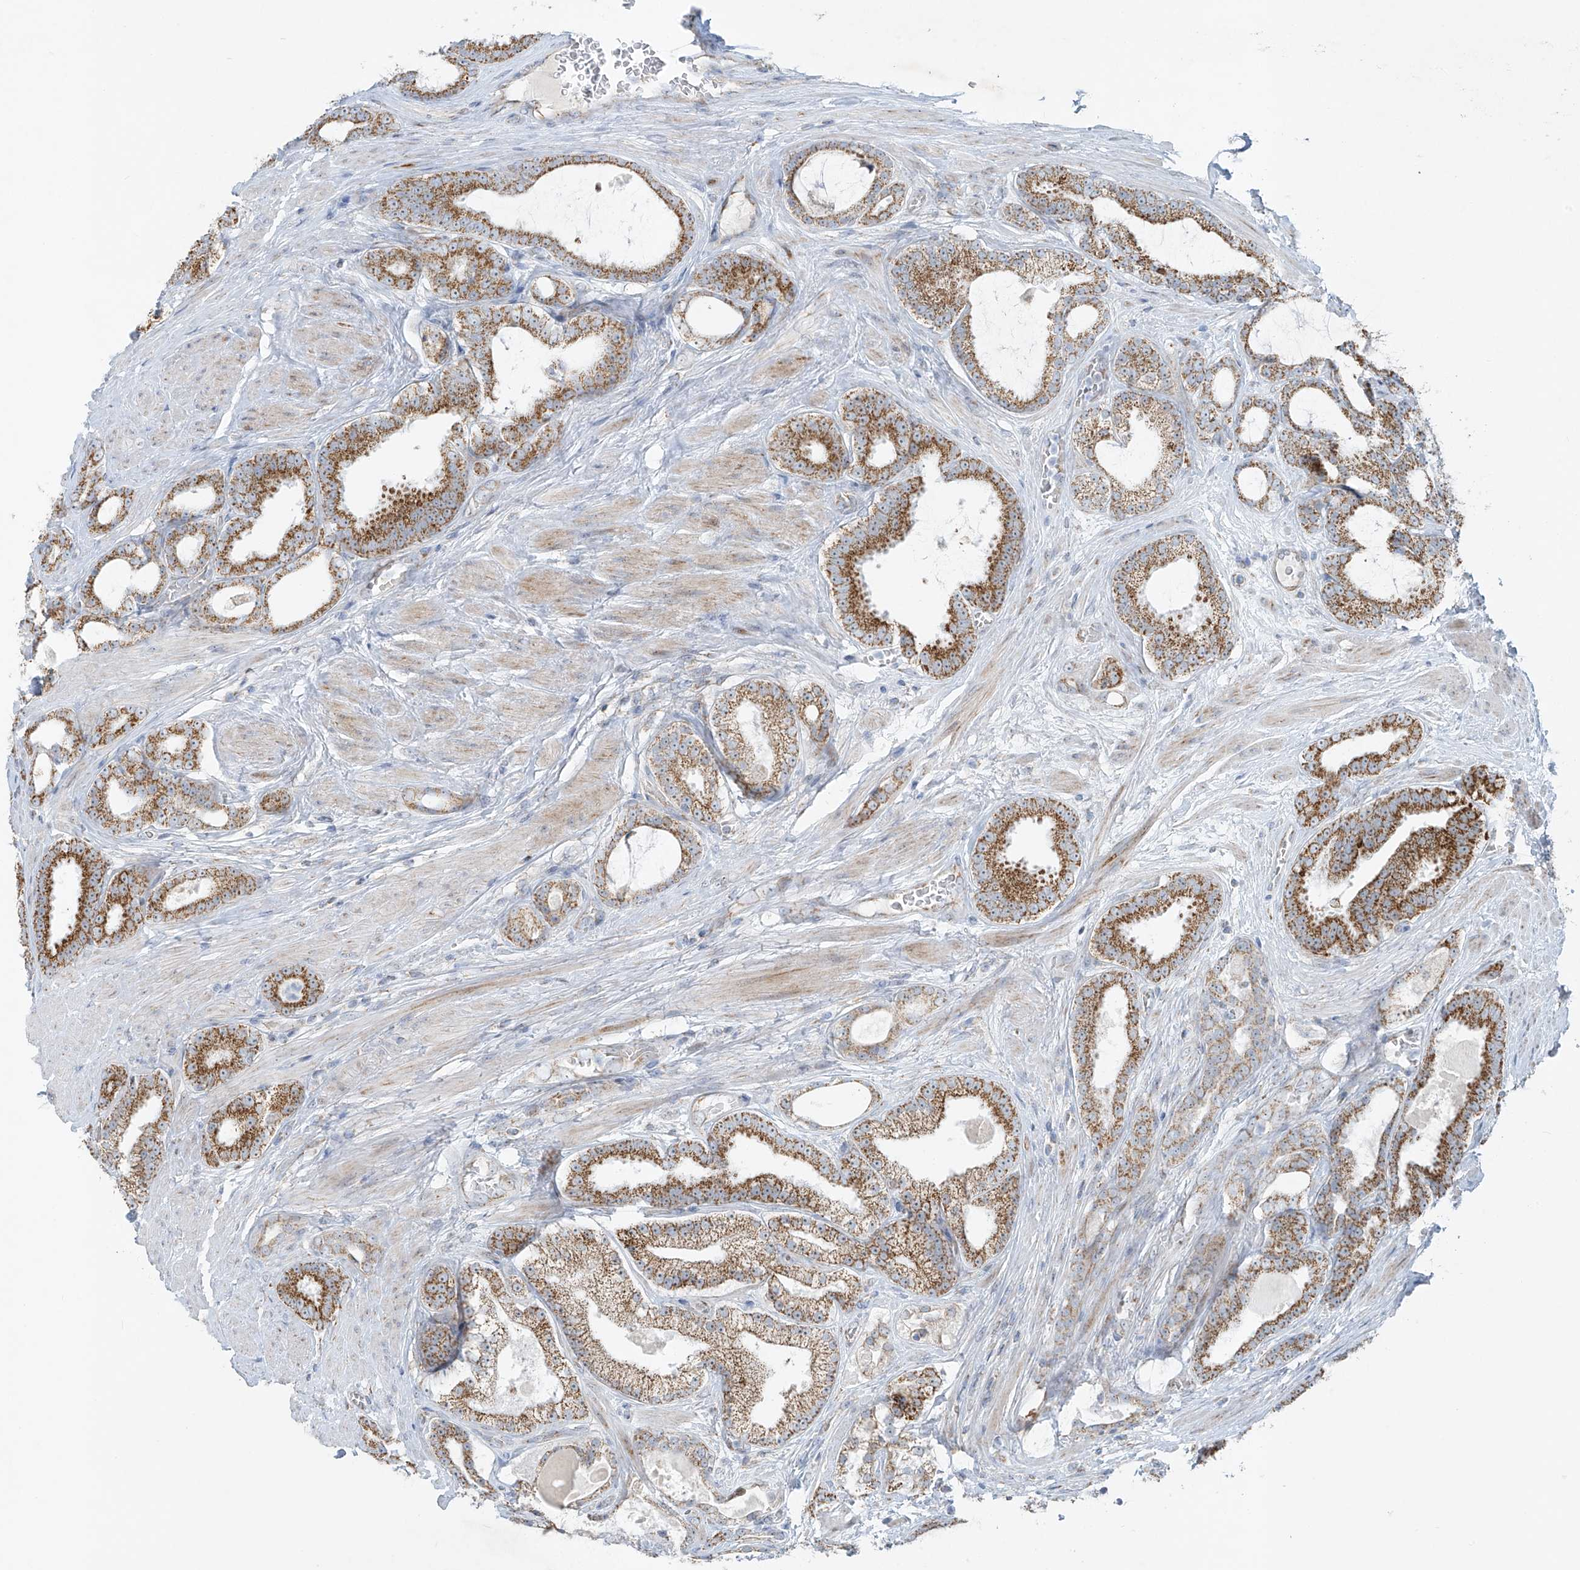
{"staining": {"intensity": "moderate", "quantity": ">75%", "location": "cytoplasmic/membranous"}, "tissue": "prostate cancer", "cell_type": "Tumor cells", "image_type": "cancer", "snomed": [{"axis": "morphology", "description": "Adenocarcinoma, High grade"}, {"axis": "topography", "description": "Prostate"}], "caption": "Protein staining reveals moderate cytoplasmic/membranous positivity in about >75% of tumor cells in prostate adenocarcinoma (high-grade).", "gene": "SMDT1", "patient": {"sex": "male", "age": 60}}